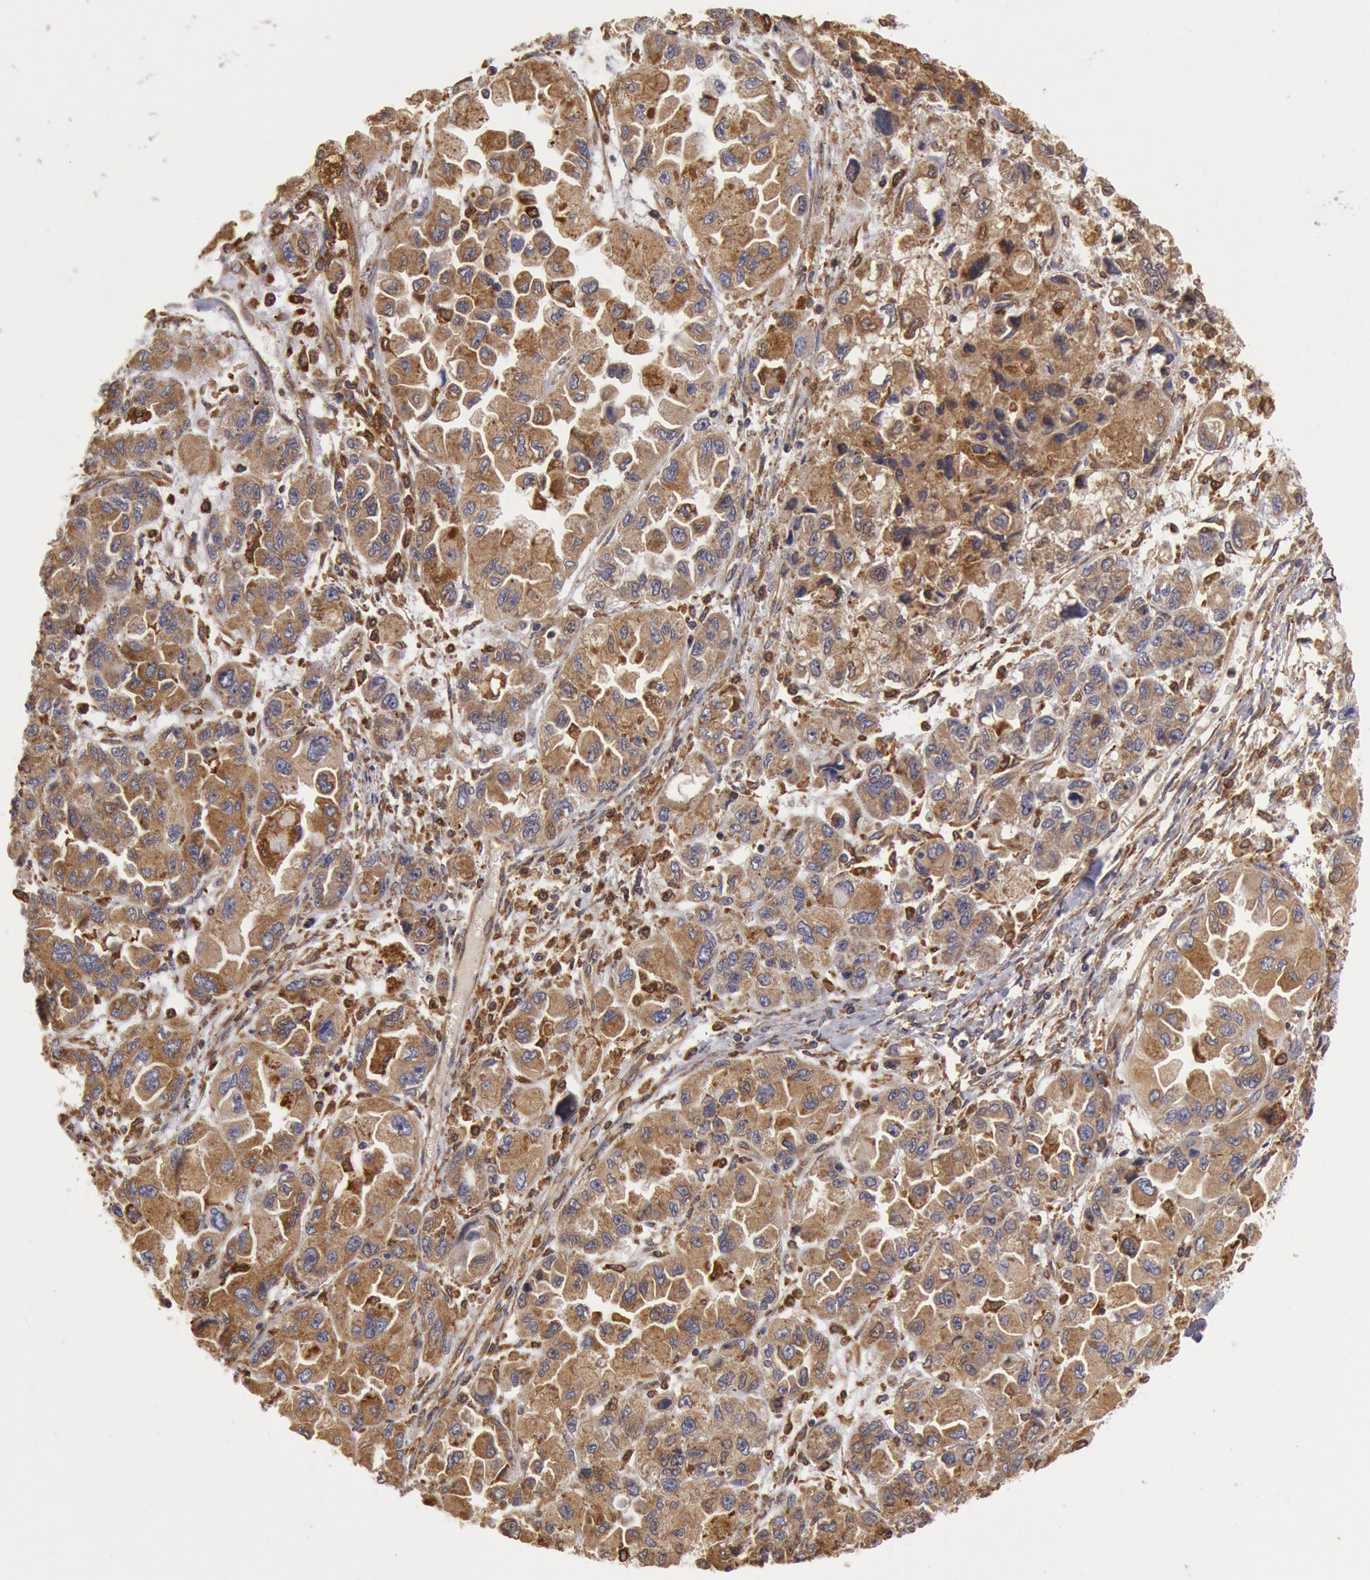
{"staining": {"intensity": "moderate", "quantity": ">75%", "location": "cytoplasmic/membranous"}, "tissue": "ovarian cancer", "cell_type": "Tumor cells", "image_type": "cancer", "snomed": [{"axis": "morphology", "description": "Cystadenocarcinoma, serous, NOS"}, {"axis": "topography", "description": "Ovary"}], "caption": "Serous cystadenocarcinoma (ovarian) was stained to show a protein in brown. There is medium levels of moderate cytoplasmic/membranous staining in approximately >75% of tumor cells.", "gene": "ERP44", "patient": {"sex": "female", "age": 84}}